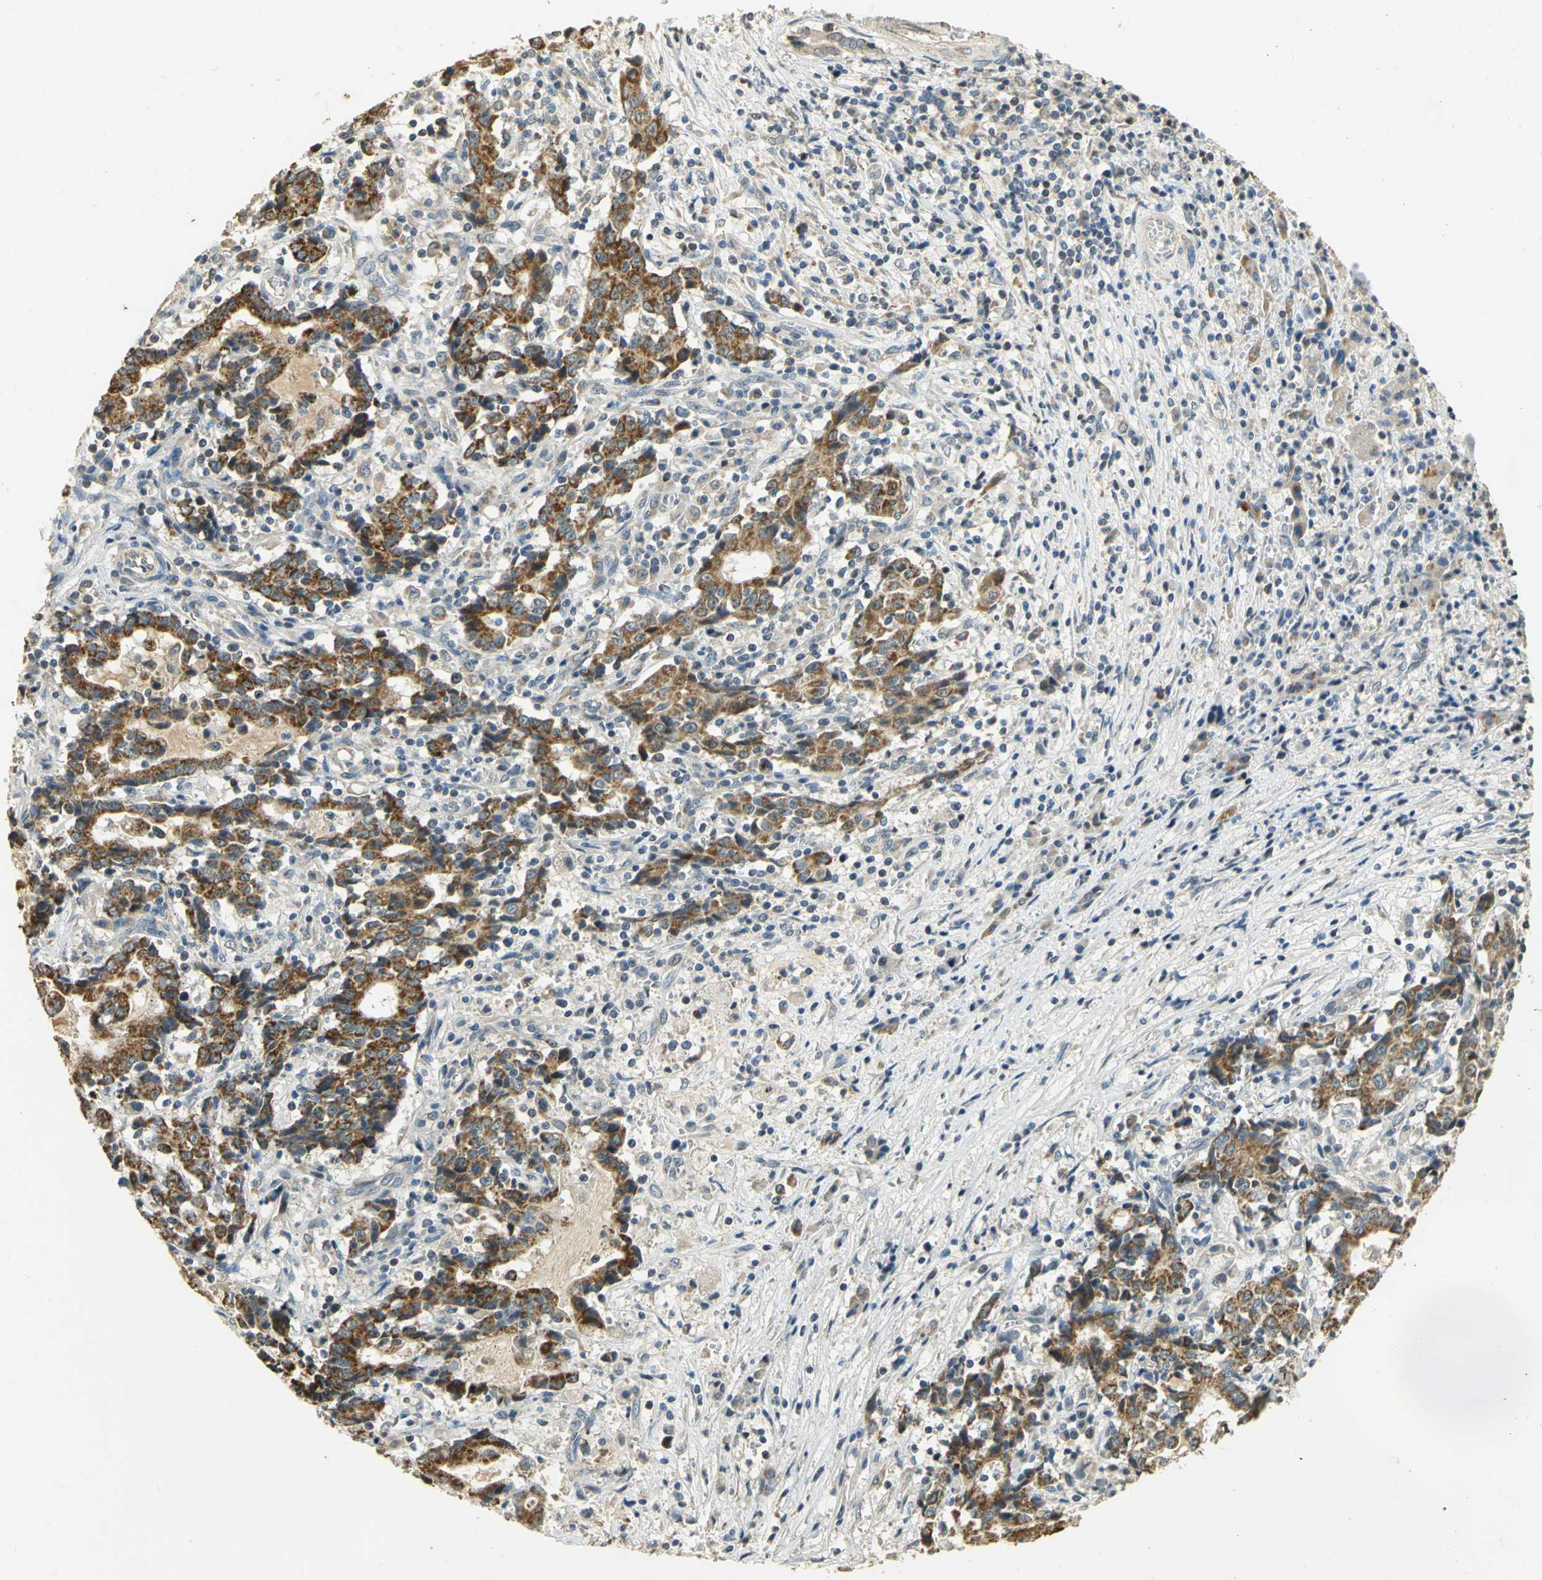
{"staining": {"intensity": "moderate", "quantity": ">75%", "location": "cytoplasmic/membranous"}, "tissue": "liver cancer", "cell_type": "Tumor cells", "image_type": "cancer", "snomed": [{"axis": "morphology", "description": "Cholangiocarcinoma"}, {"axis": "topography", "description": "Liver"}], "caption": "Protein expression by immunohistochemistry exhibits moderate cytoplasmic/membranous expression in about >75% of tumor cells in liver cancer. The staining was performed using DAB (3,3'-diaminobenzidine) to visualize the protein expression in brown, while the nuclei were stained in blue with hematoxylin (Magnification: 20x).", "gene": "HDHD5", "patient": {"sex": "male", "age": 57}}